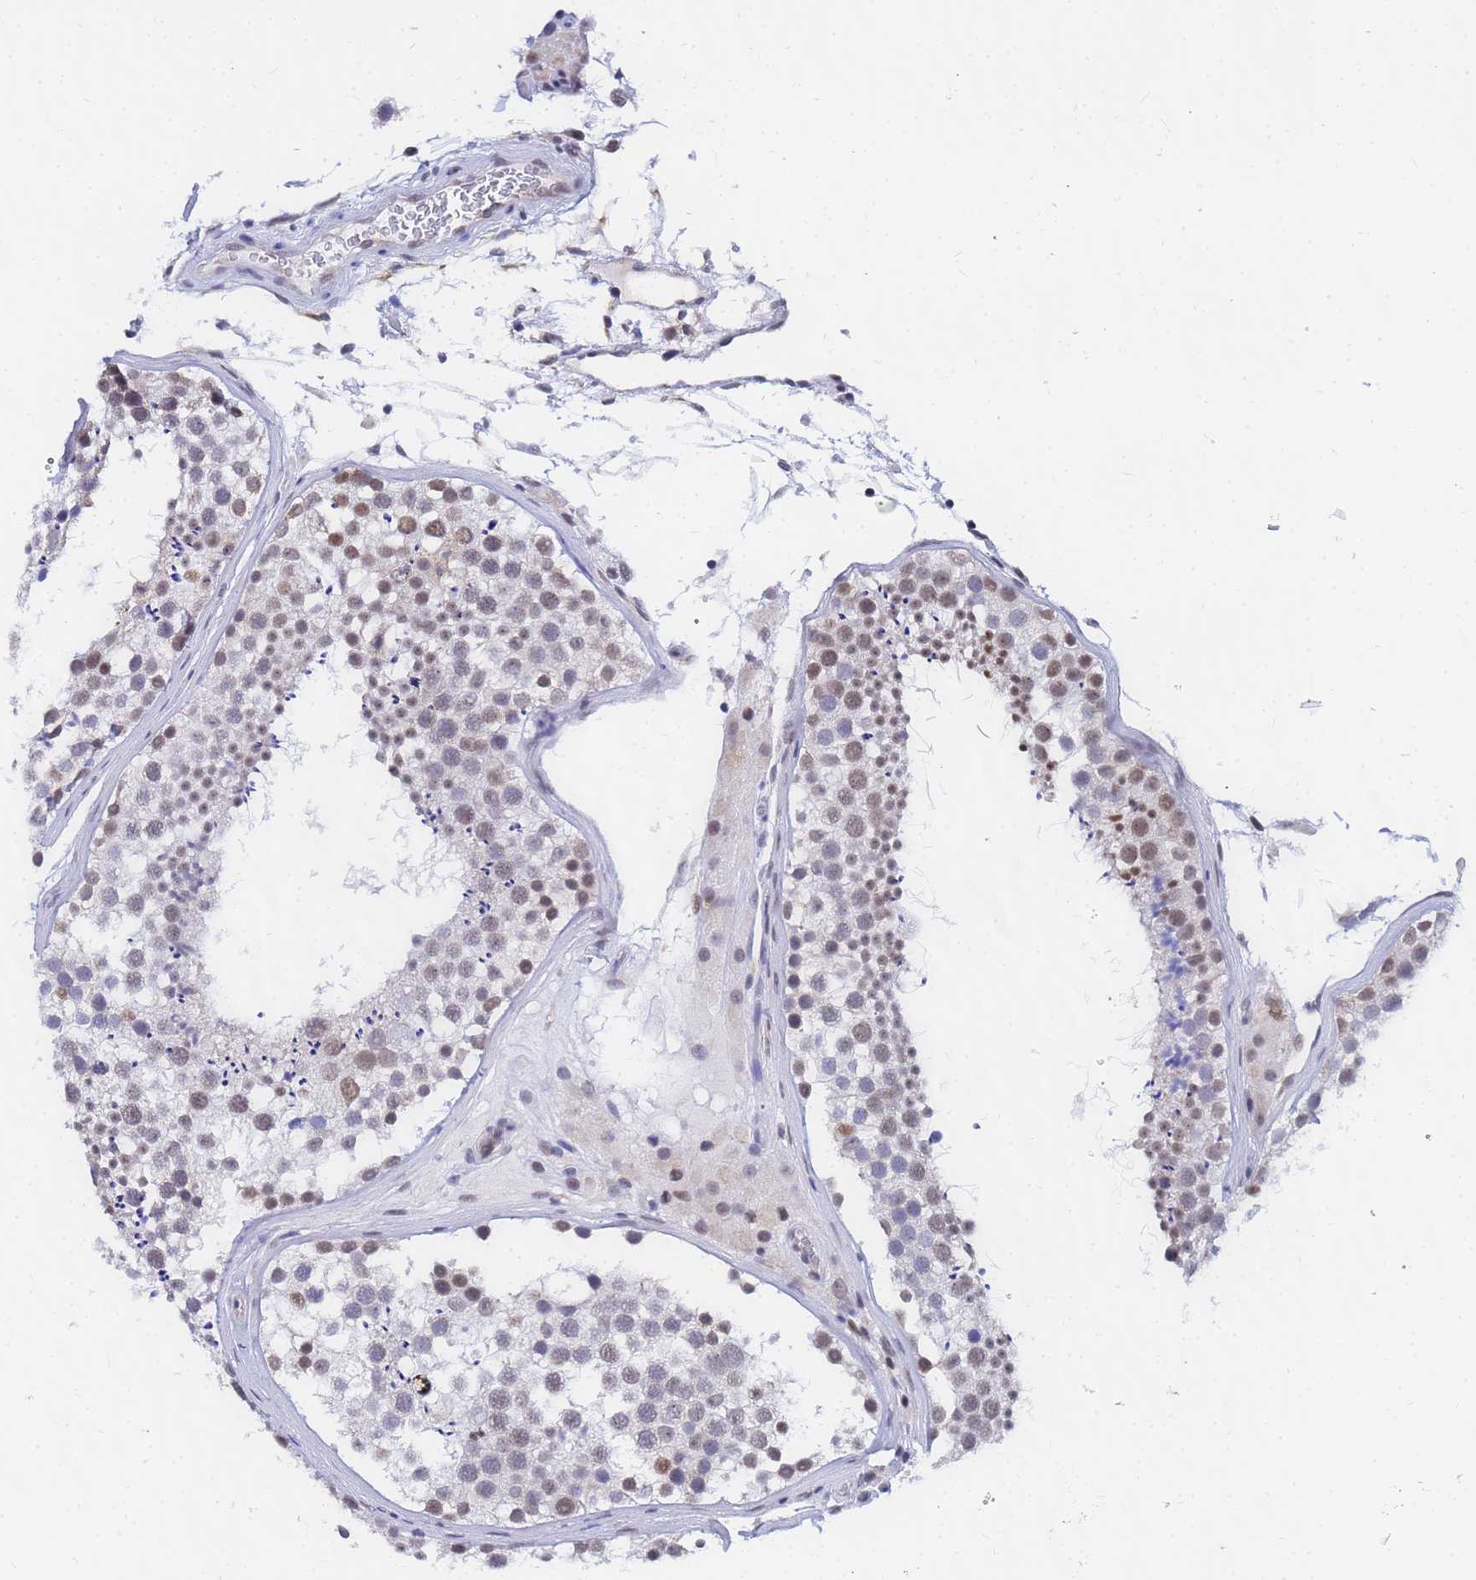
{"staining": {"intensity": "moderate", "quantity": "<25%", "location": "cytoplasmic/membranous,nuclear"}, "tissue": "testis", "cell_type": "Cells in seminiferous ducts", "image_type": "normal", "snomed": [{"axis": "morphology", "description": "Normal tissue, NOS"}, {"axis": "topography", "description": "Testis"}], "caption": "This is an image of immunohistochemistry staining of benign testis, which shows moderate staining in the cytoplasmic/membranous,nuclear of cells in seminiferous ducts.", "gene": "CKMT1A", "patient": {"sex": "male", "age": 46}}